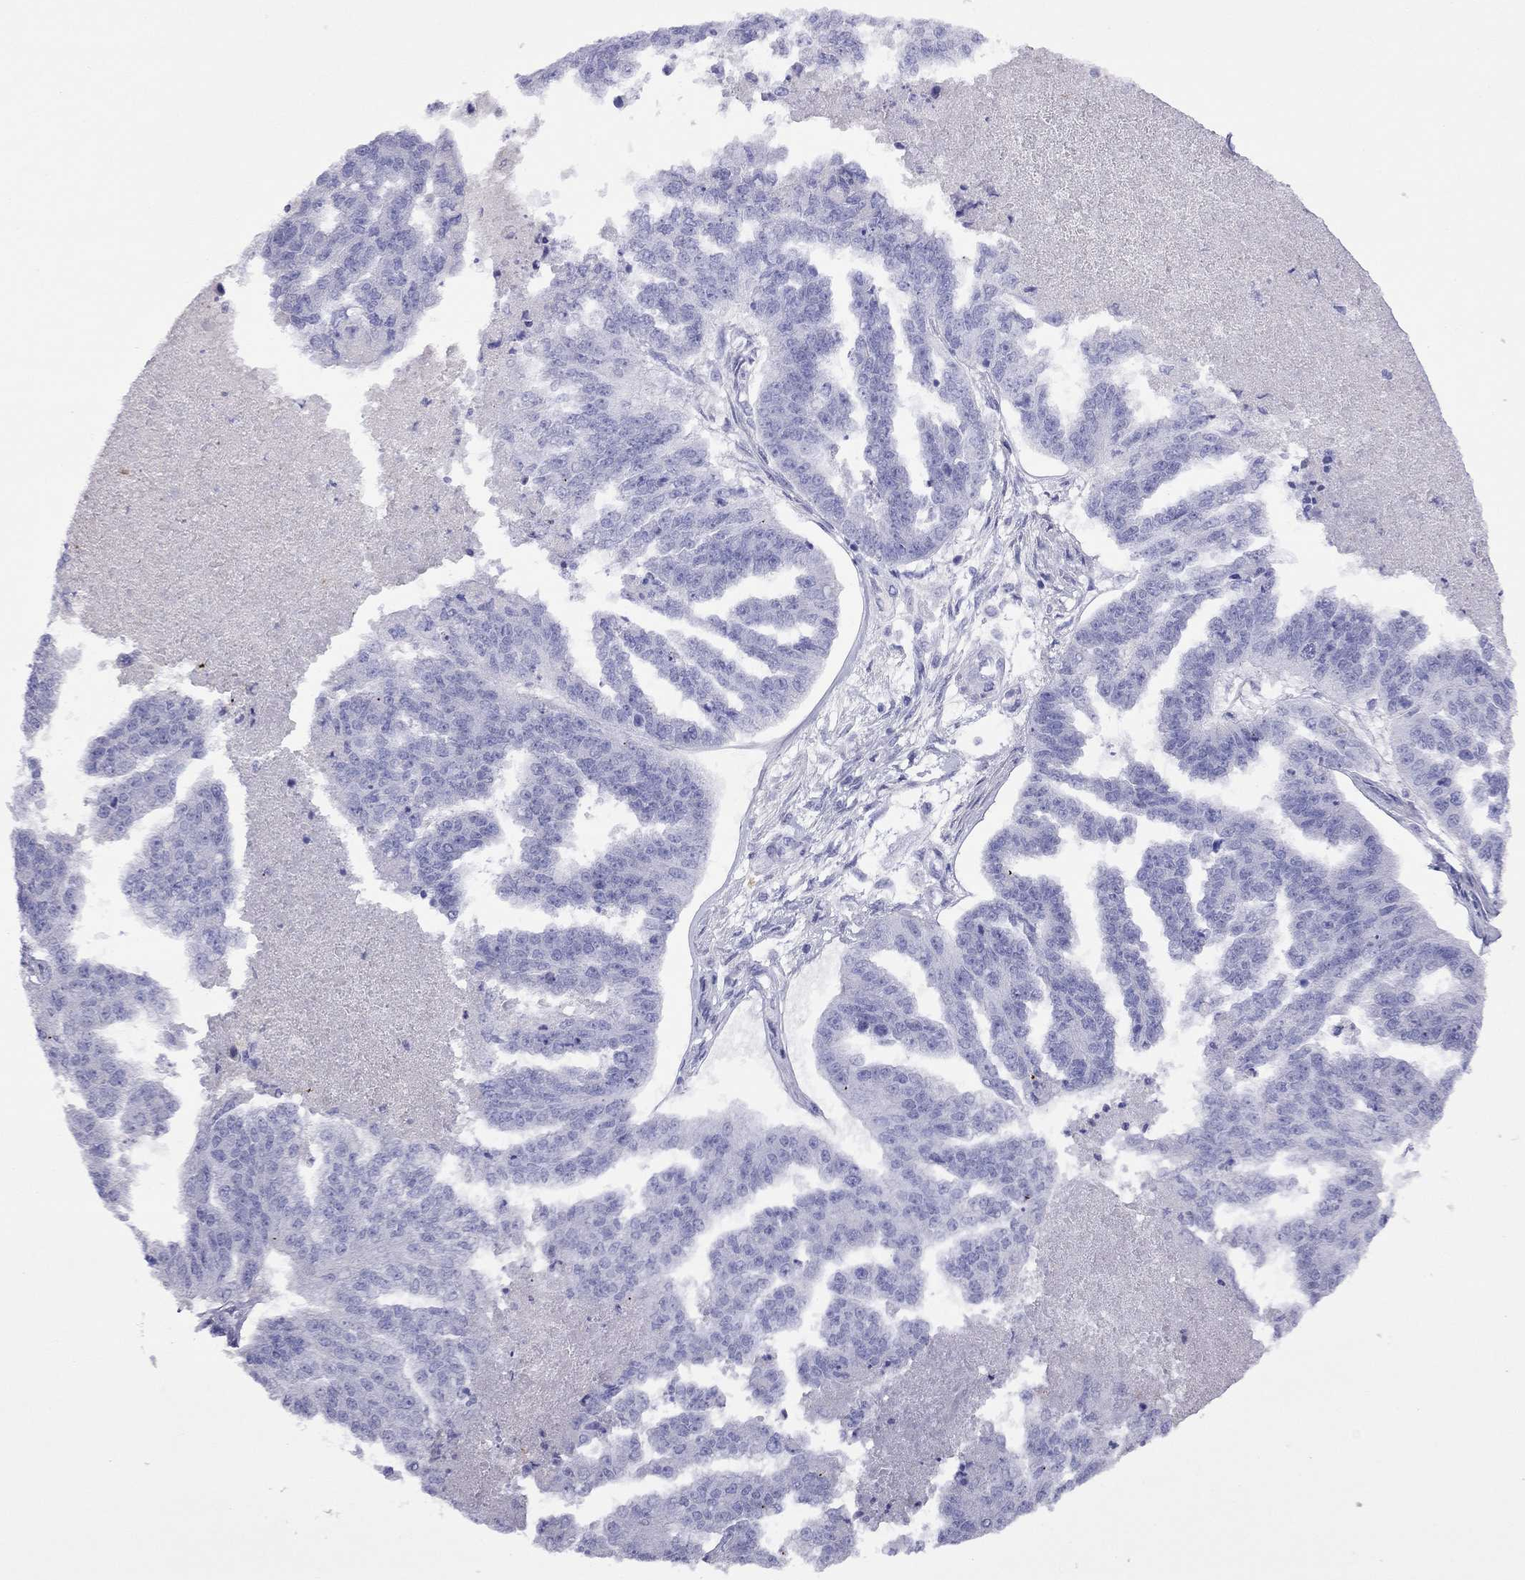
{"staining": {"intensity": "negative", "quantity": "none", "location": "none"}, "tissue": "ovarian cancer", "cell_type": "Tumor cells", "image_type": "cancer", "snomed": [{"axis": "morphology", "description": "Cystadenocarcinoma, serous, NOS"}, {"axis": "topography", "description": "Ovary"}], "caption": "The photomicrograph demonstrates no staining of tumor cells in ovarian cancer (serous cystadenocarcinoma).", "gene": "SLC30A8", "patient": {"sex": "female", "age": 58}}